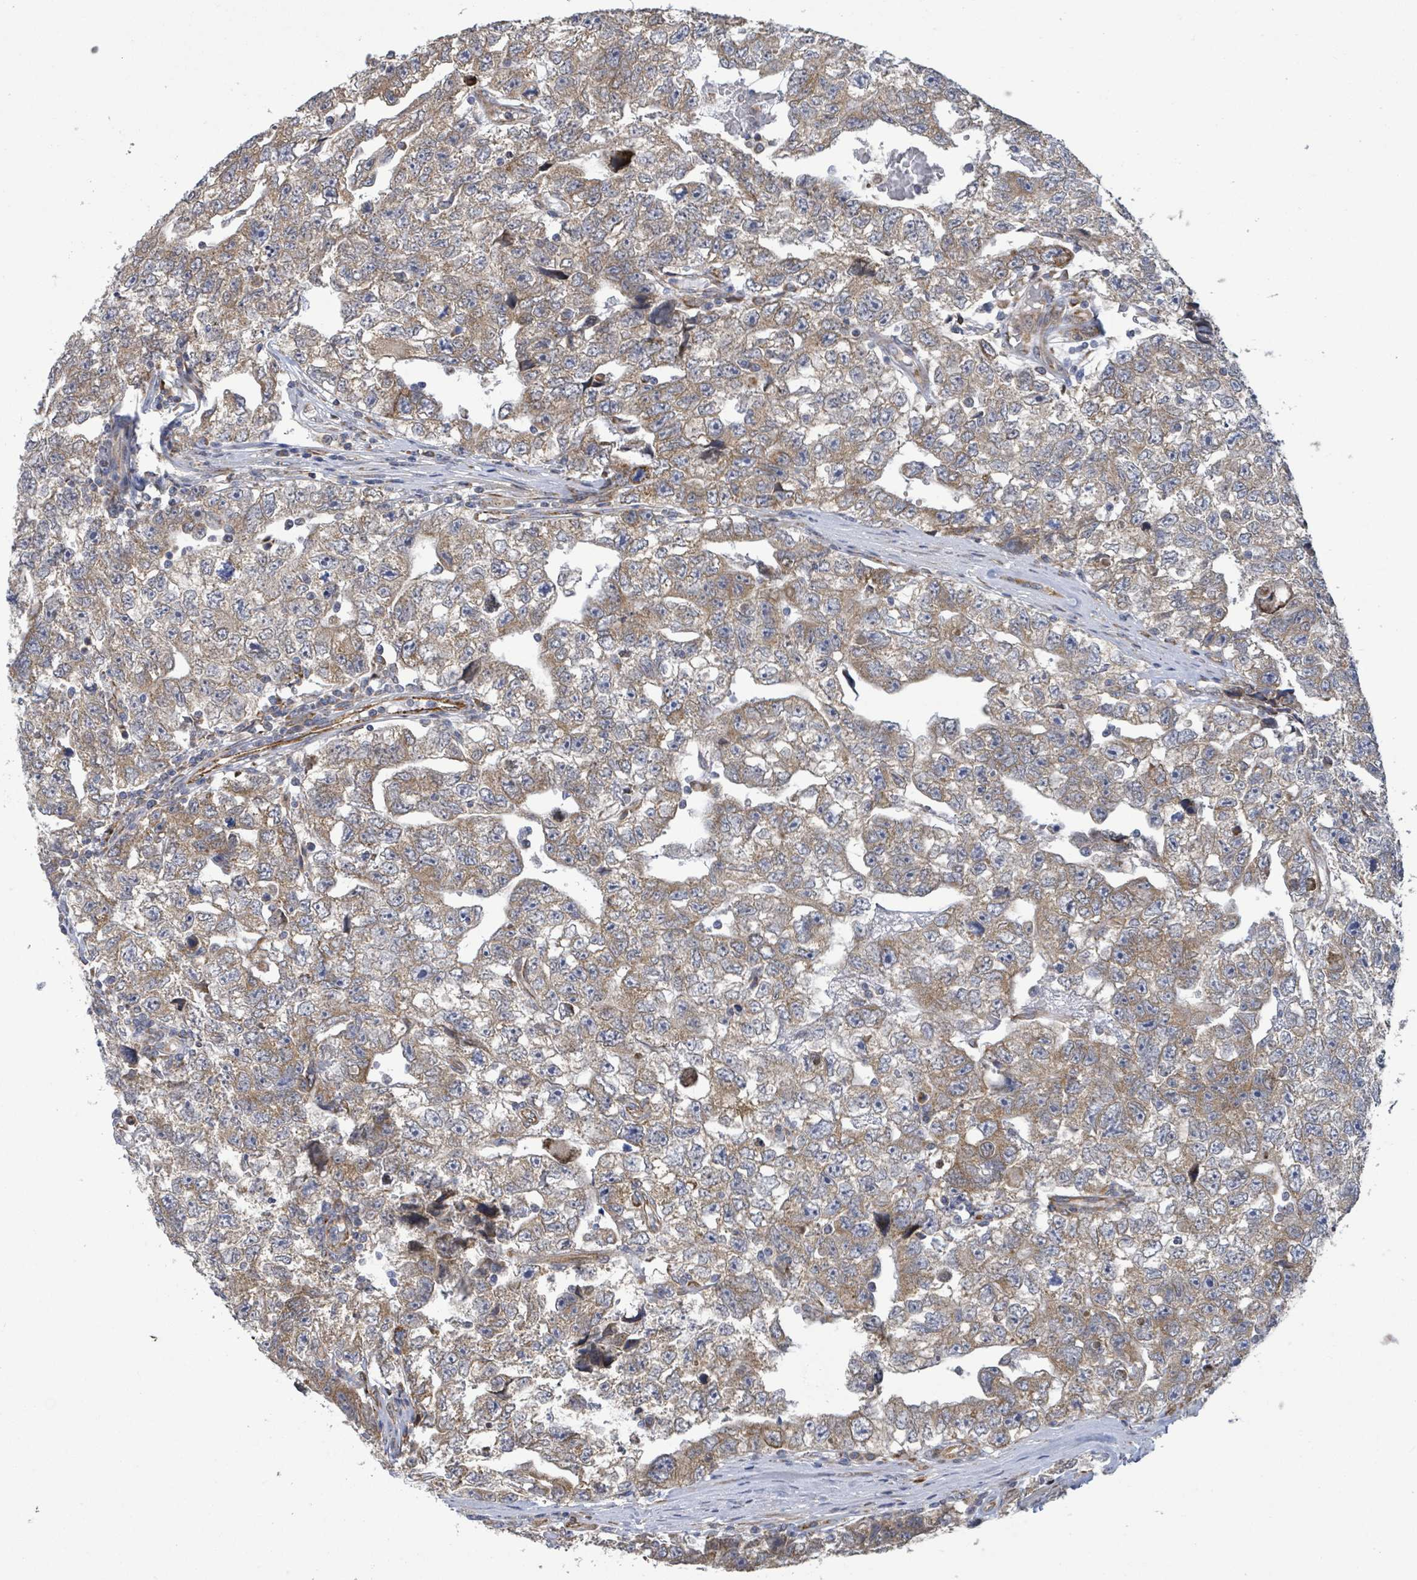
{"staining": {"intensity": "moderate", "quantity": ">75%", "location": "cytoplasmic/membranous"}, "tissue": "testis cancer", "cell_type": "Tumor cells", "image_type": "cancer", "snomed": [{"axis": "morphology", "description": "Carcinoma, Embryonal, NOS"}, {"axis": "topography", "description": "Testis"}], "caption": "DAB (3,3'-diaminobenzidine) immunohistochemical staining of human testis cancer (embryonal carcinoma) displays moderate cytoplasmic/membranous protein positivity in approximately >75% of tumor cells.", "gene": "NOMO1", "patient": {"sex": "male", "age": 22}}